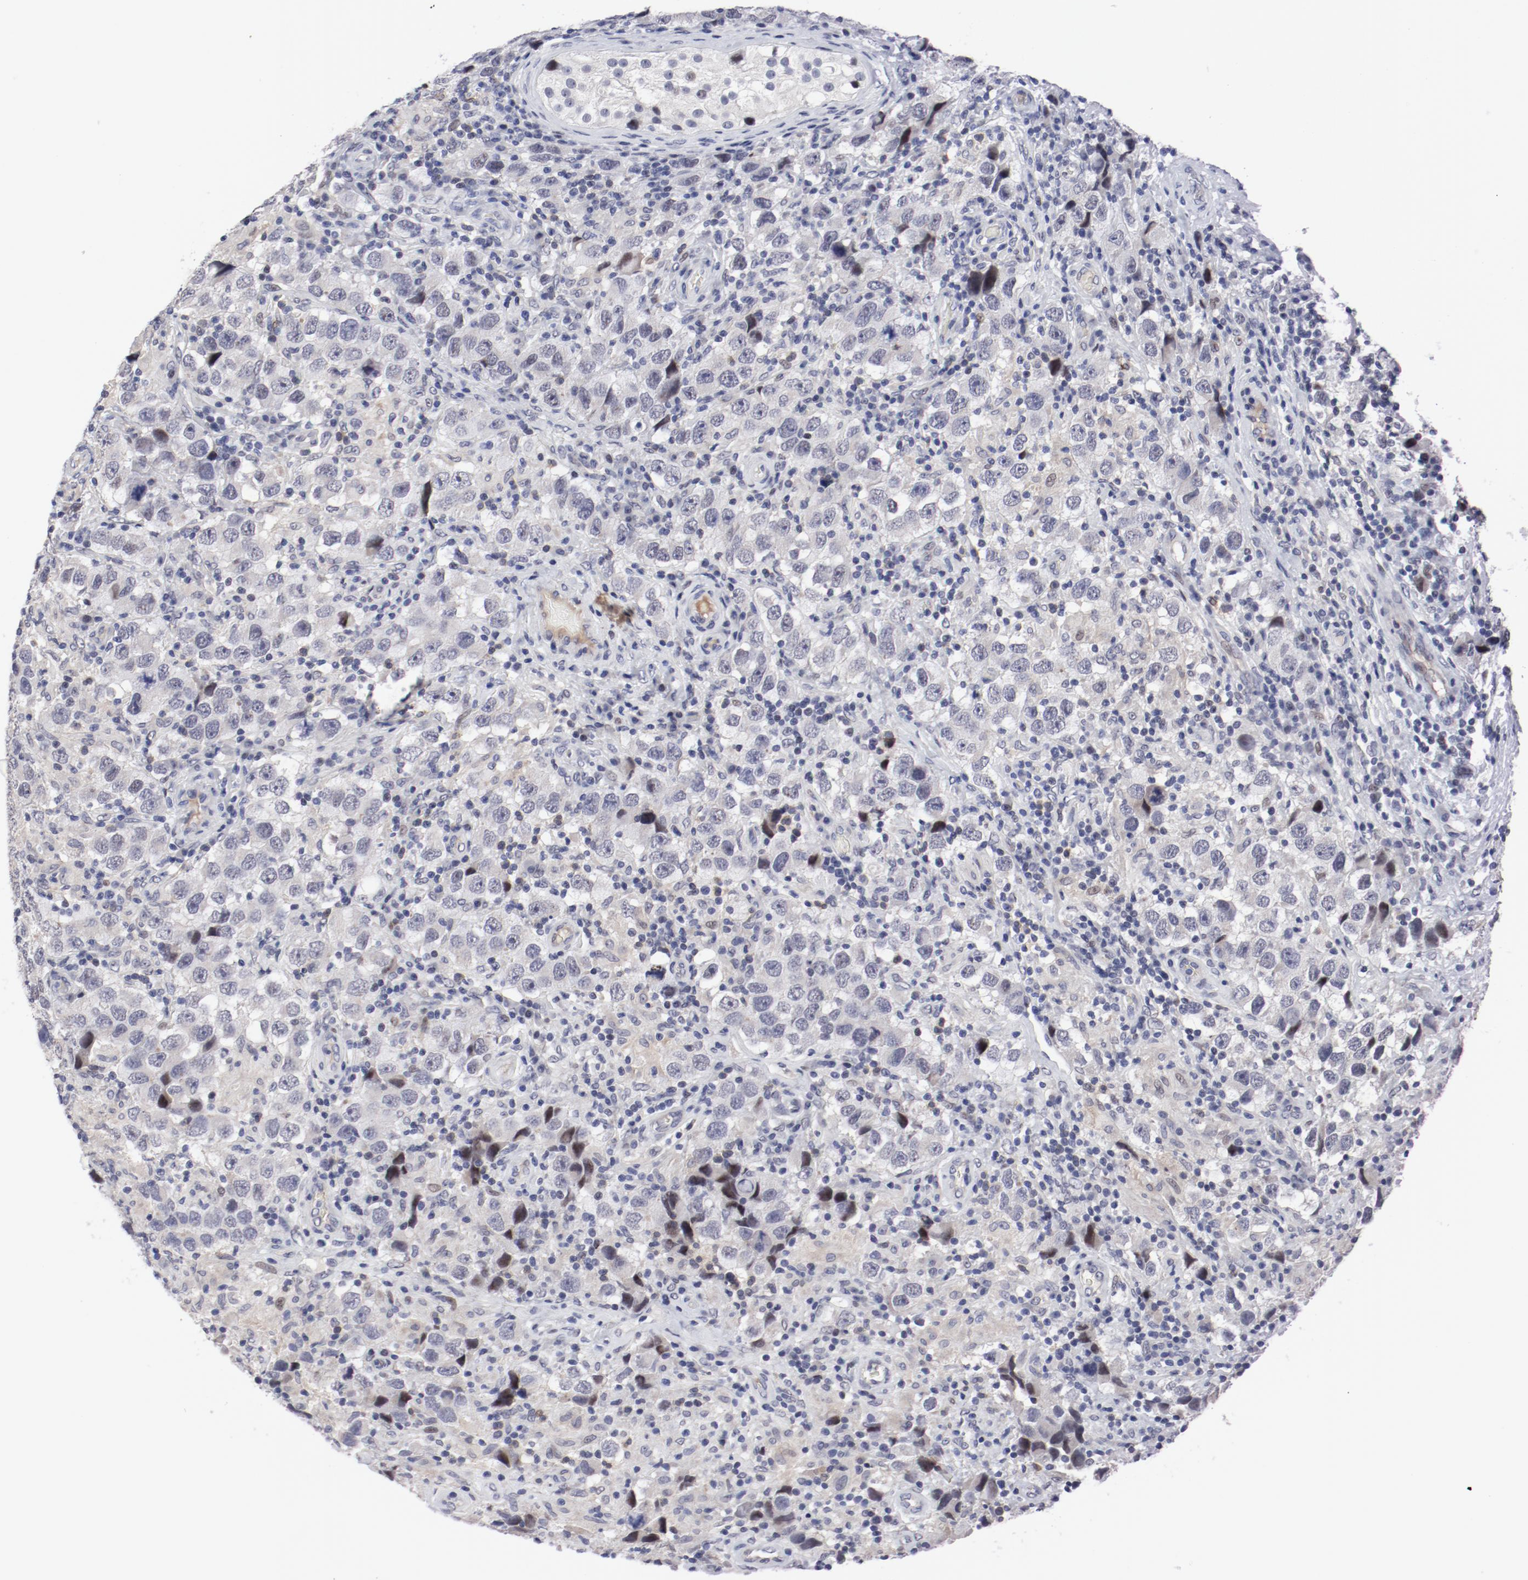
{"staining": {"intensity": "negative", "quantity": "none", "location": "none"}, "tissue": "testis cancer", "cell_type": "Tumor cells", "image_type": "cancer", "snomed": [{"axis": "morphology", "description": "Carcinoma, Embryonal, NOS"}, {"axis": "topography", "description": "Testis"}], "caption": "This is an IHC photomicrograph of human testis embryonal carcinoma. There is no expression in tumor cells.", "gene": "FSCB", "patient": {"sex": "male", "age": 21}}